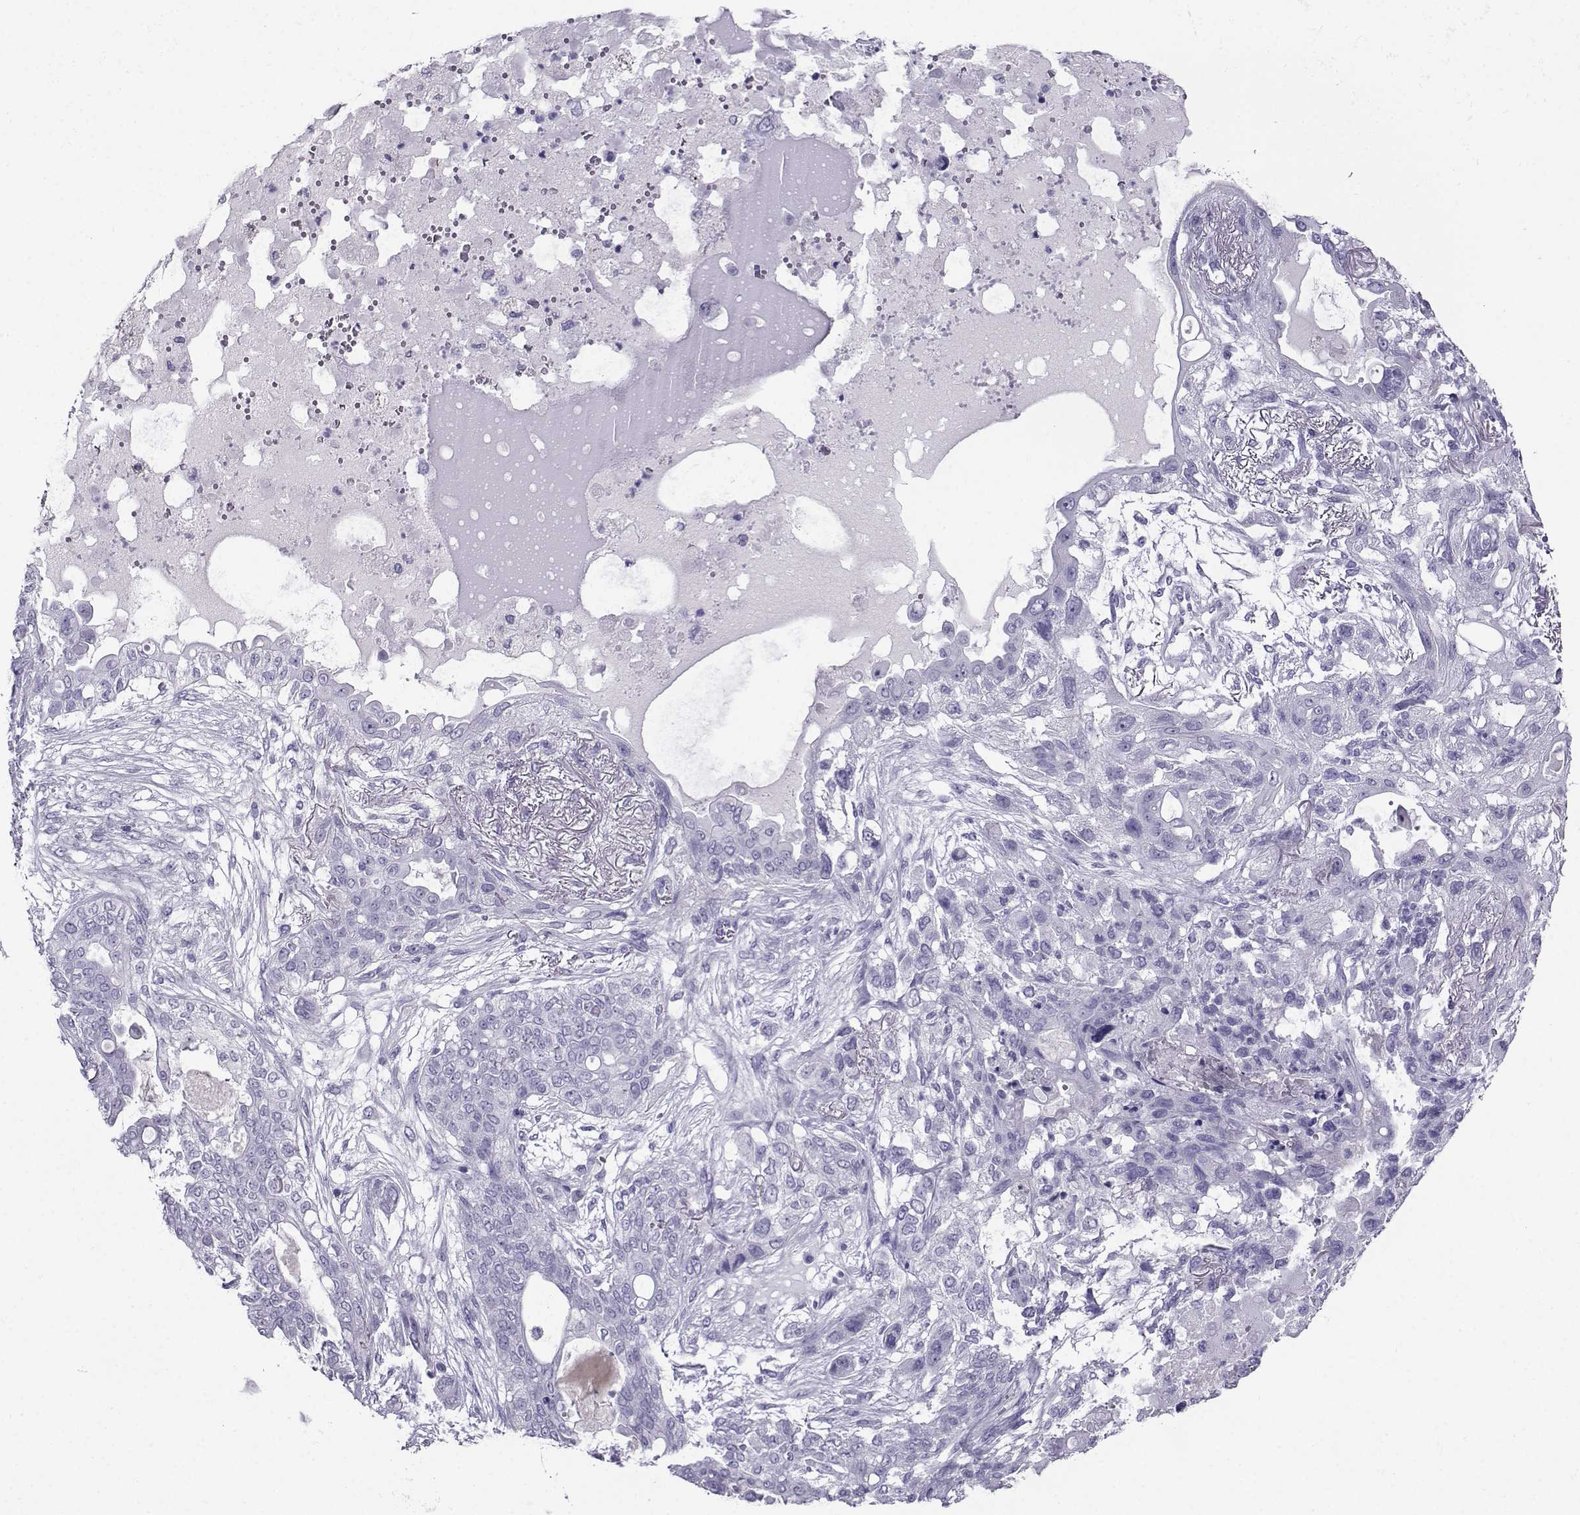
{"staining": {"intensity": "negative", "quantity": "none", "location": "none"}, "tissue": "lung cancer", "cell_type": "Tumor cells", "image_type": "cancer", "snomed": [{"axis": "morphology", "description": "Squamous cell carcinoma, NOS"}, {"axis": "topography", "description": "Lung"}], "caption": "An immunohistochemistry (IHC) micrograph of lung squamous cell carcinoma is shown. There is no staining in tumor cells of lung squamous cell carcinoma. (DAB immunohistochemistry visualized using brightfield microscopy, high magnification).", "gene": "CRYBB1", "patient": {"sex": "female", "age": 70}}